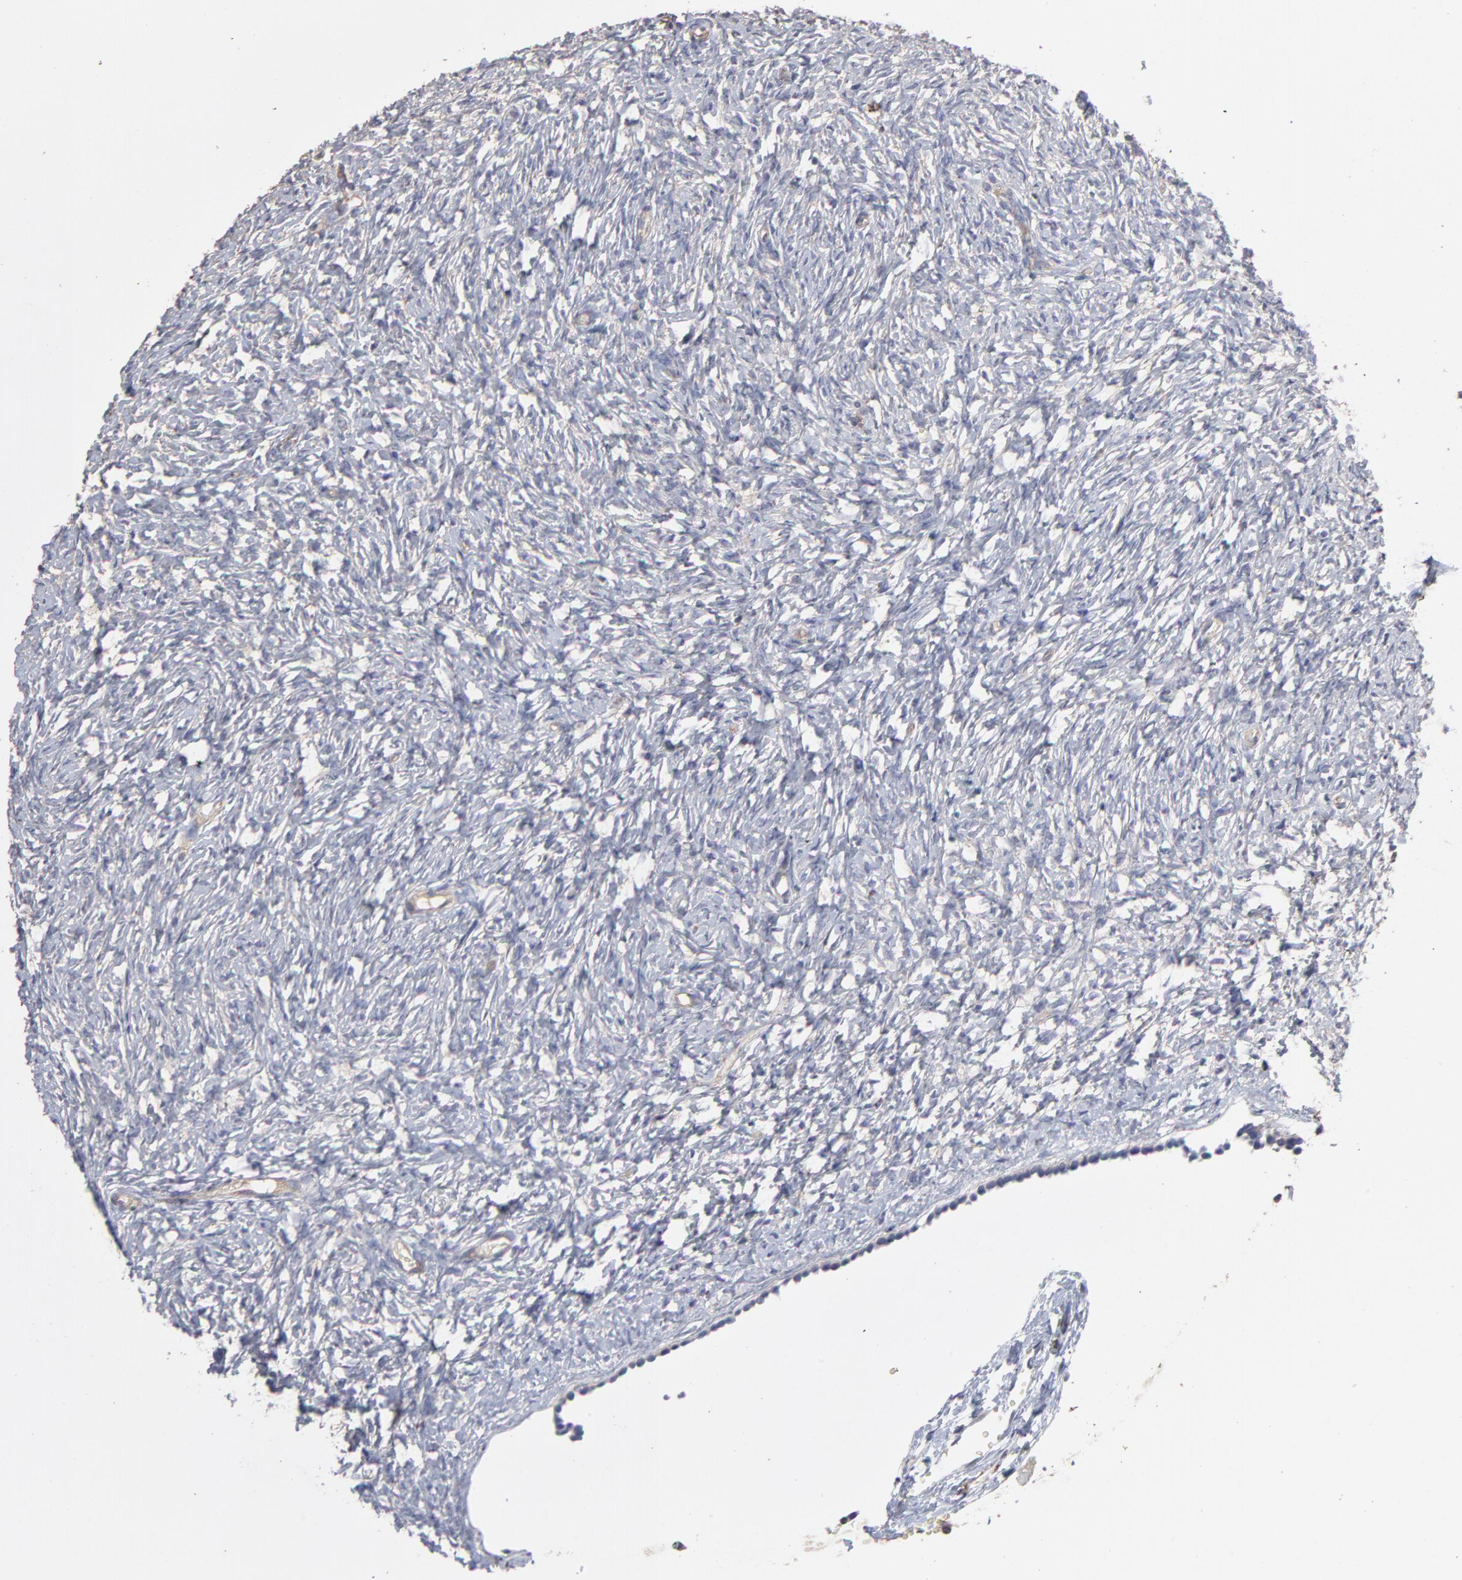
{"staining": {"intensity": "negative", "quantity": "none", "location": "none"}, "tissue": "ovary", "cell_type": "Ovarian stroma cells", "image_type": "normal", "snomed": [{"axis": "morphology", "description": "Normal tissue, NOS"}, {"axis": "topography", "description": "Ovary"}], "caption": "The micrograph shows no staining of ovarian stroma cells in unremarkable ovary. Nuclei are stained in blue.", "gene": "TANGO2", "patient": {"sex": "female", "age": 35}}